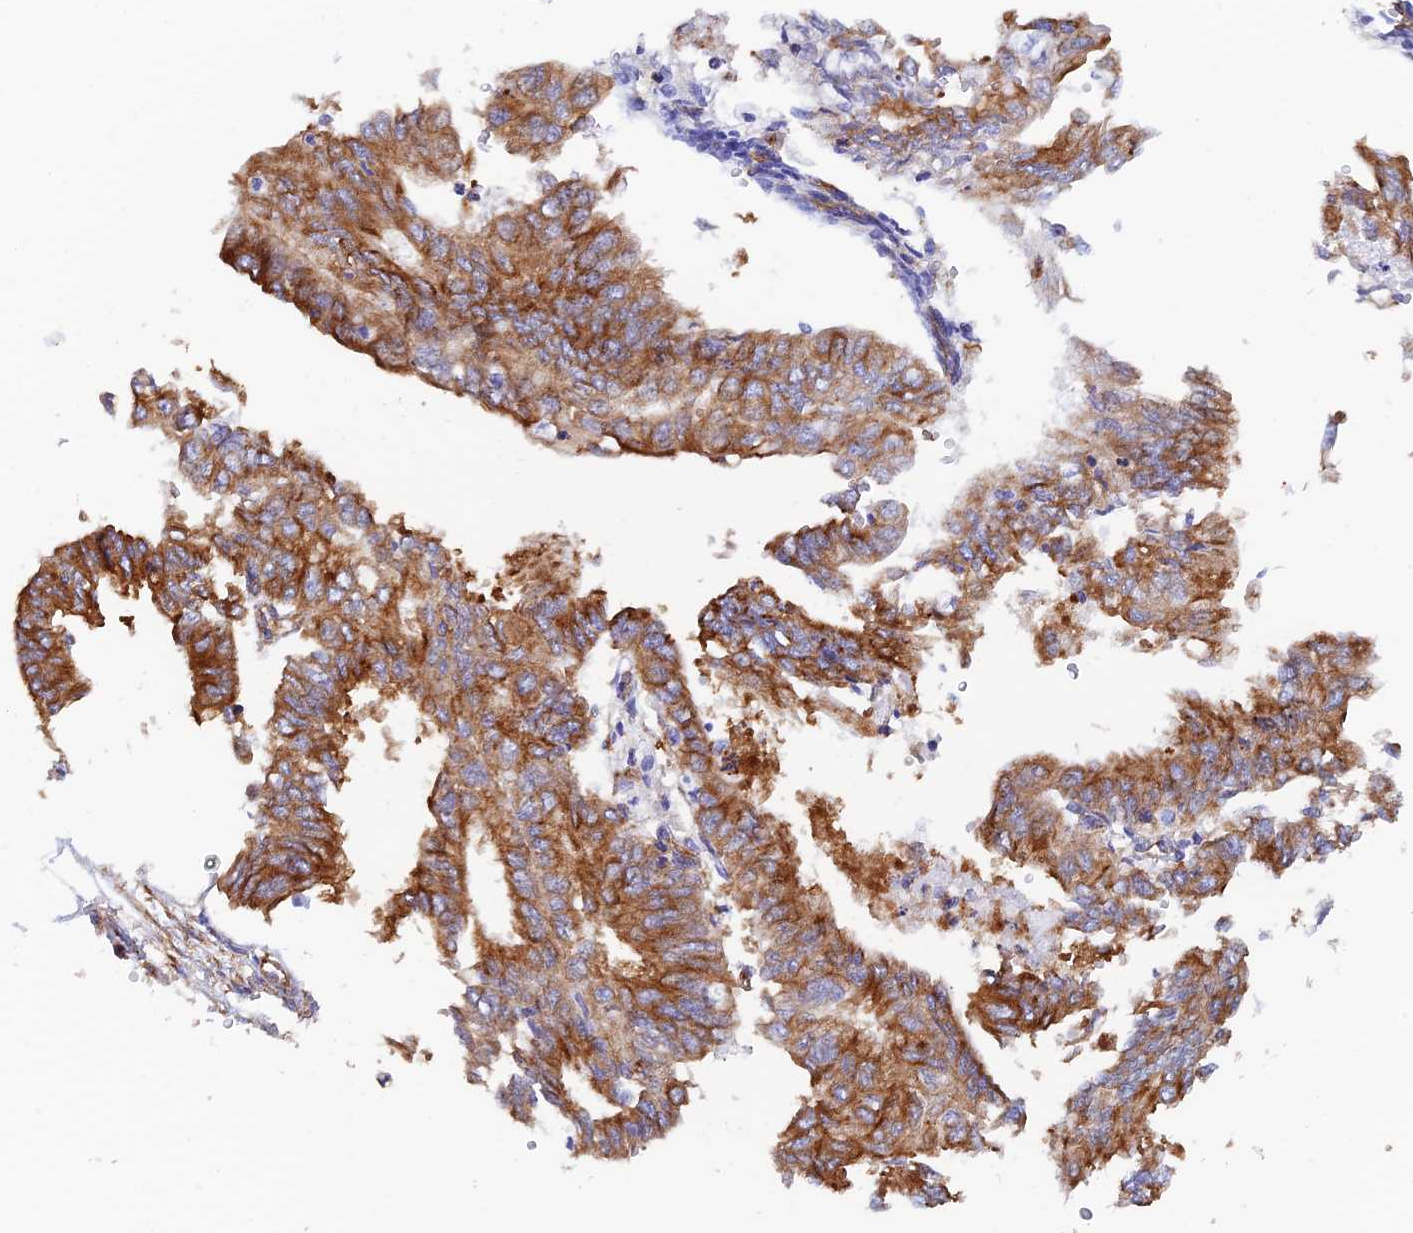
{"staining": {"intensity": "strong", "quantity": ">75%", "location": "cytoplasmic/membranous"}, "tissue": "endometrial cancer", "cell_type": "Tumor cells", "image_type": "cancer", "snomed": [{"axis": "morphology", "description": "Adenocarcinoma, NOS"}, {"axis": "topography", "description": "Endometrium"}], "caption": "High-power microscopy captured an IHC image of endometrial cancer (adenocarcinoma), revealing strong cytoplasmic/membranous expression in approximately >75% of tumor cells.", "gene": "DCTN2", "patient": {"sex": "female", "age": 68}}